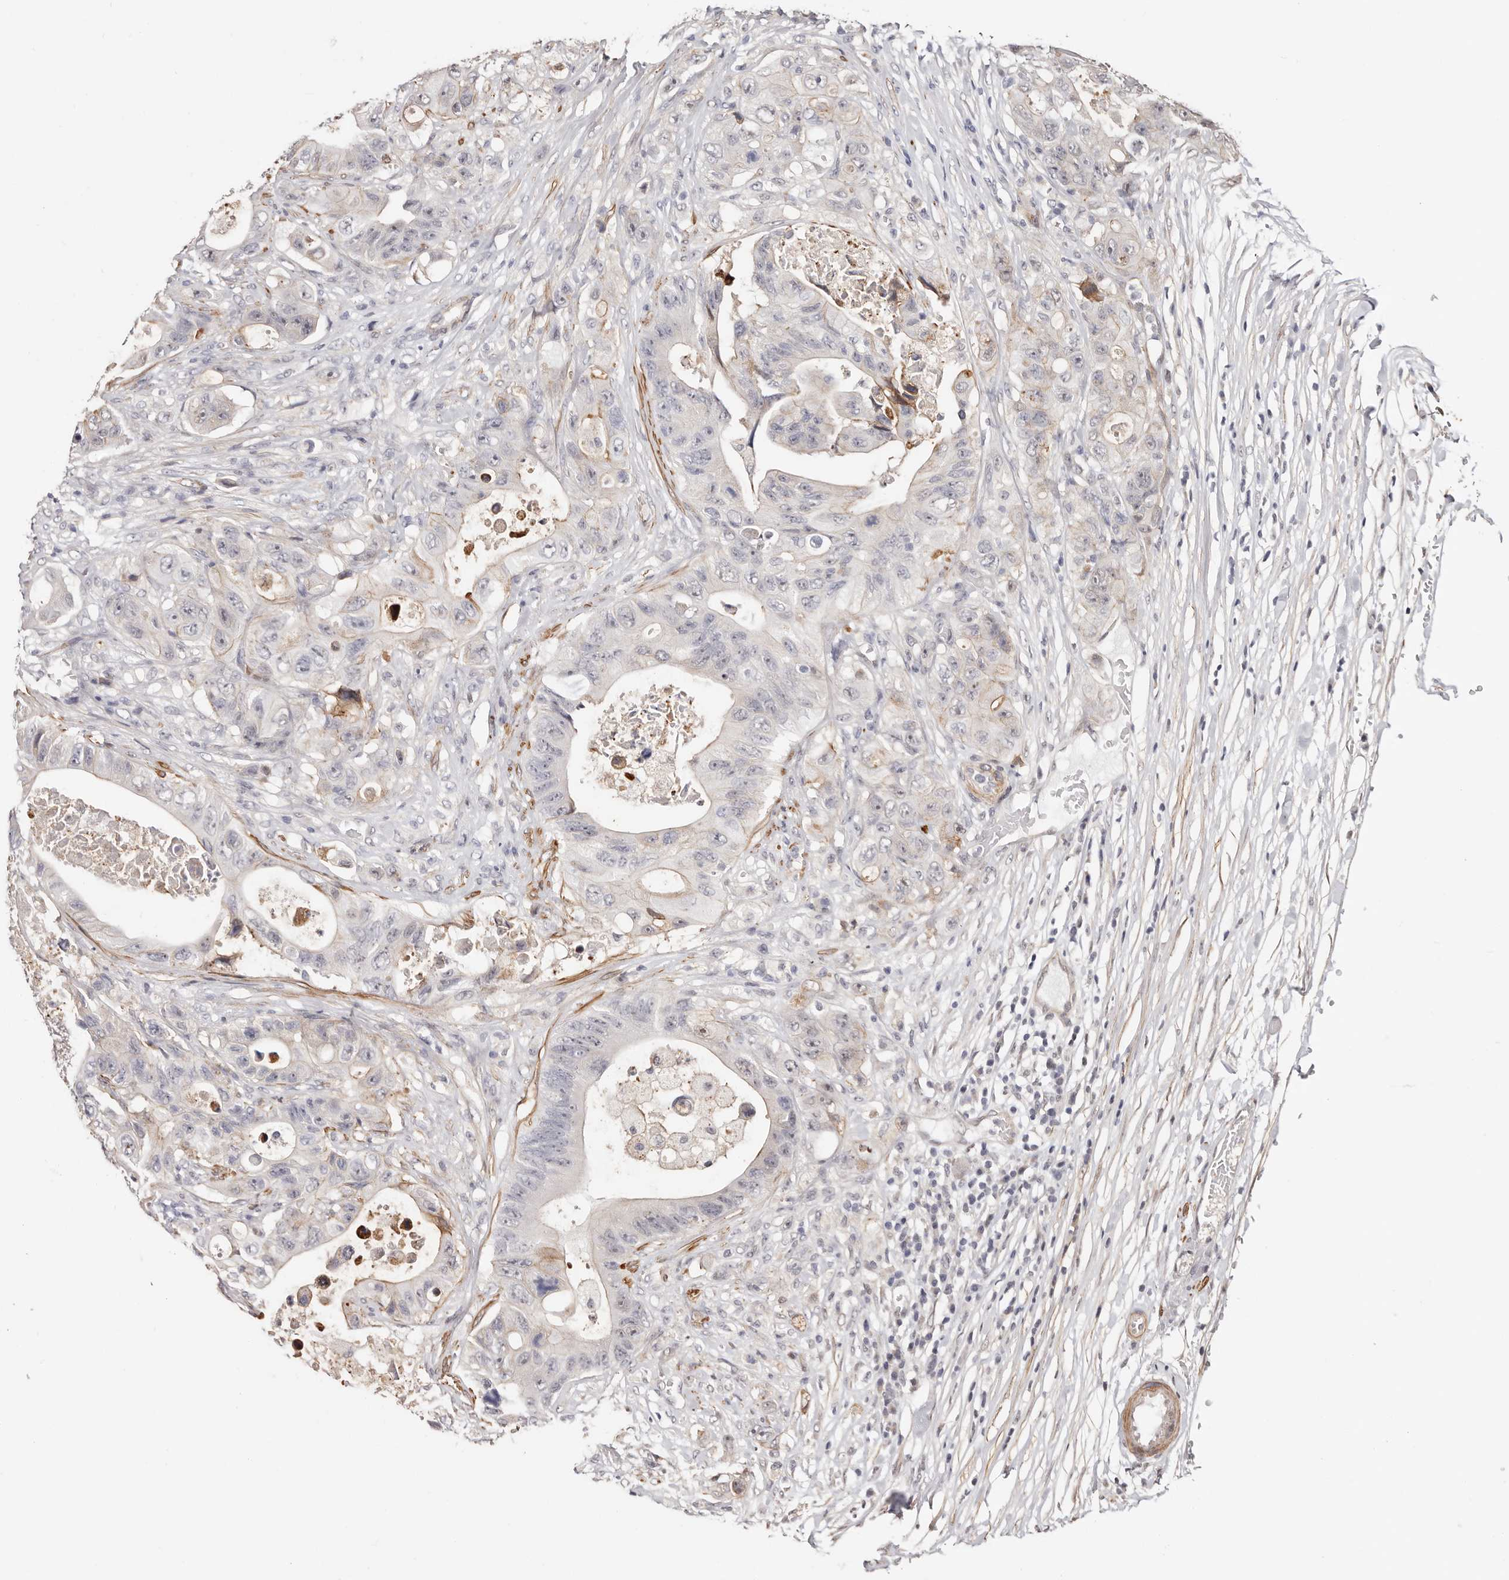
{"staining": {"intensity": "negative", "quantity": "none", "location": "none"}, "tissue": "colorectal cancer", "cell_type": "Tumor cells", "image_type": "cancer", "snomed": [{"axis": "morphology", "description": "Adenocarcinoma, NOS"}, {"axis": "topography", "description": "Colon"}], "caption": "Human colorectal cancer stained for a protein using IHC shows no expression in tumor cells.", "gene": "TRIP13", "patient": {"sex": "female", "age": 46}}